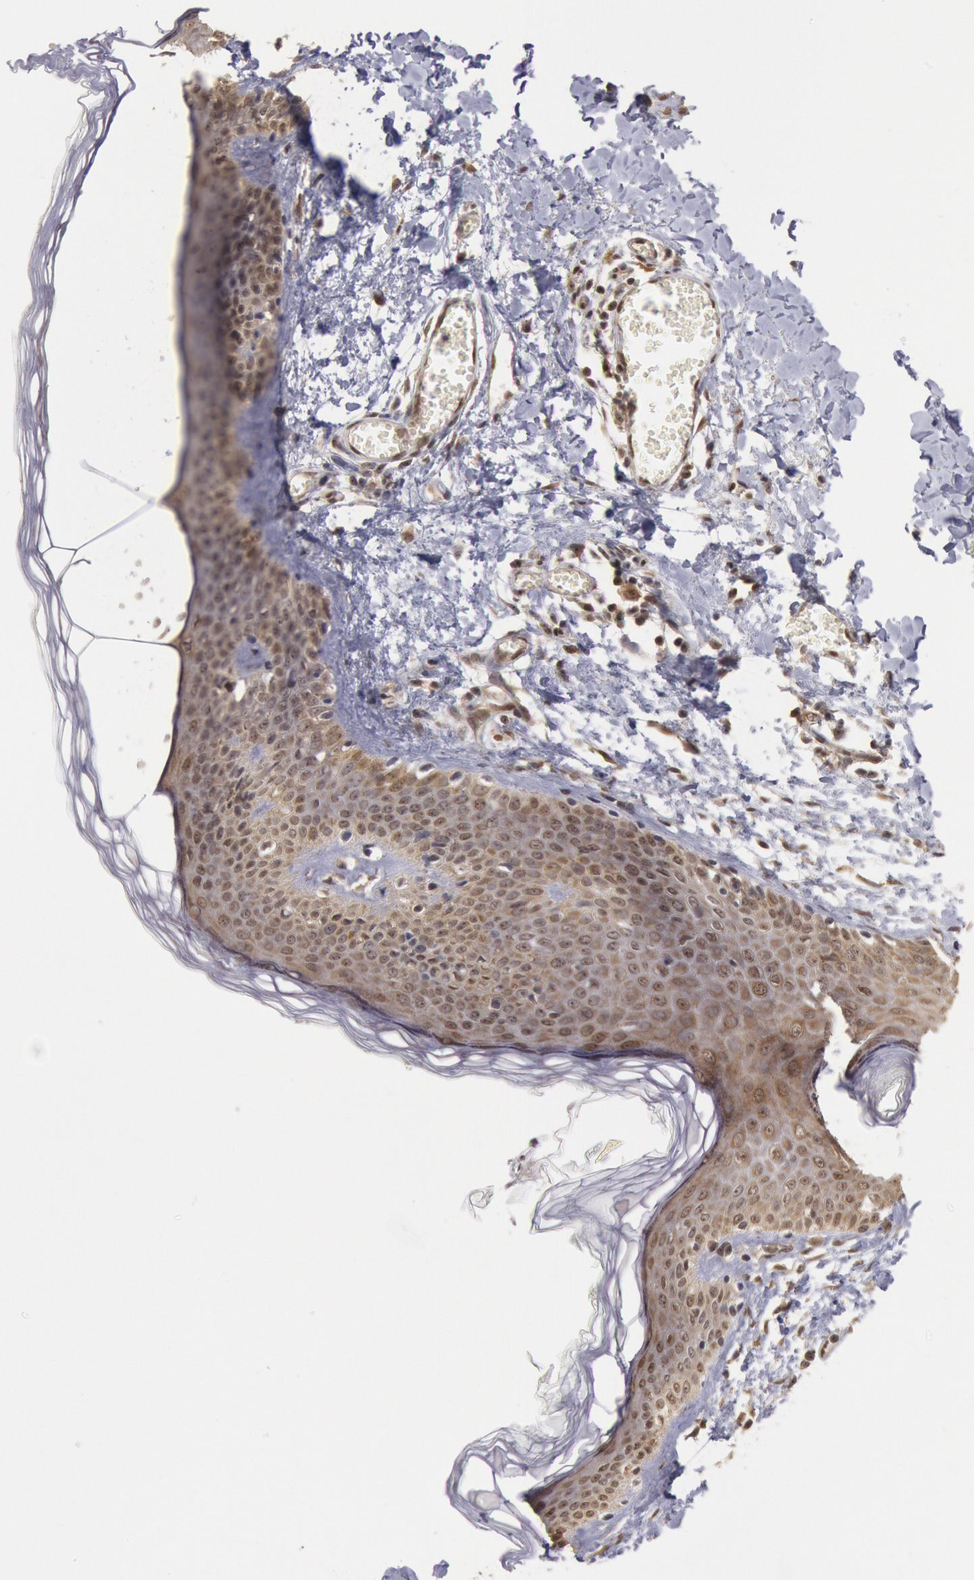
{"staining": {"intensity": "moderate", "quantity": ">75%", "location": "cytoplasmic/membranous"}, "tissue": "skin", "cell_type": "Fibroblasts", "image_type": "normal", "snomed": [{"axis": "morphology", "description": "Normal tissue, NOS"}, {"axis": "morphology", "description": "Sarcoma, NOS"}, {"axis": "topography", "description": "Skin"}, {"axis": "topography", "description": "Soft tissue"}], "caption": "Unremarkable skin displays moderate cytoplasmic/membranous expression in about >75% of fibroblasts, visualized by immunohistochemistry.", "gene": "STX17", "patient": {"sex": "female", "age": 51}}